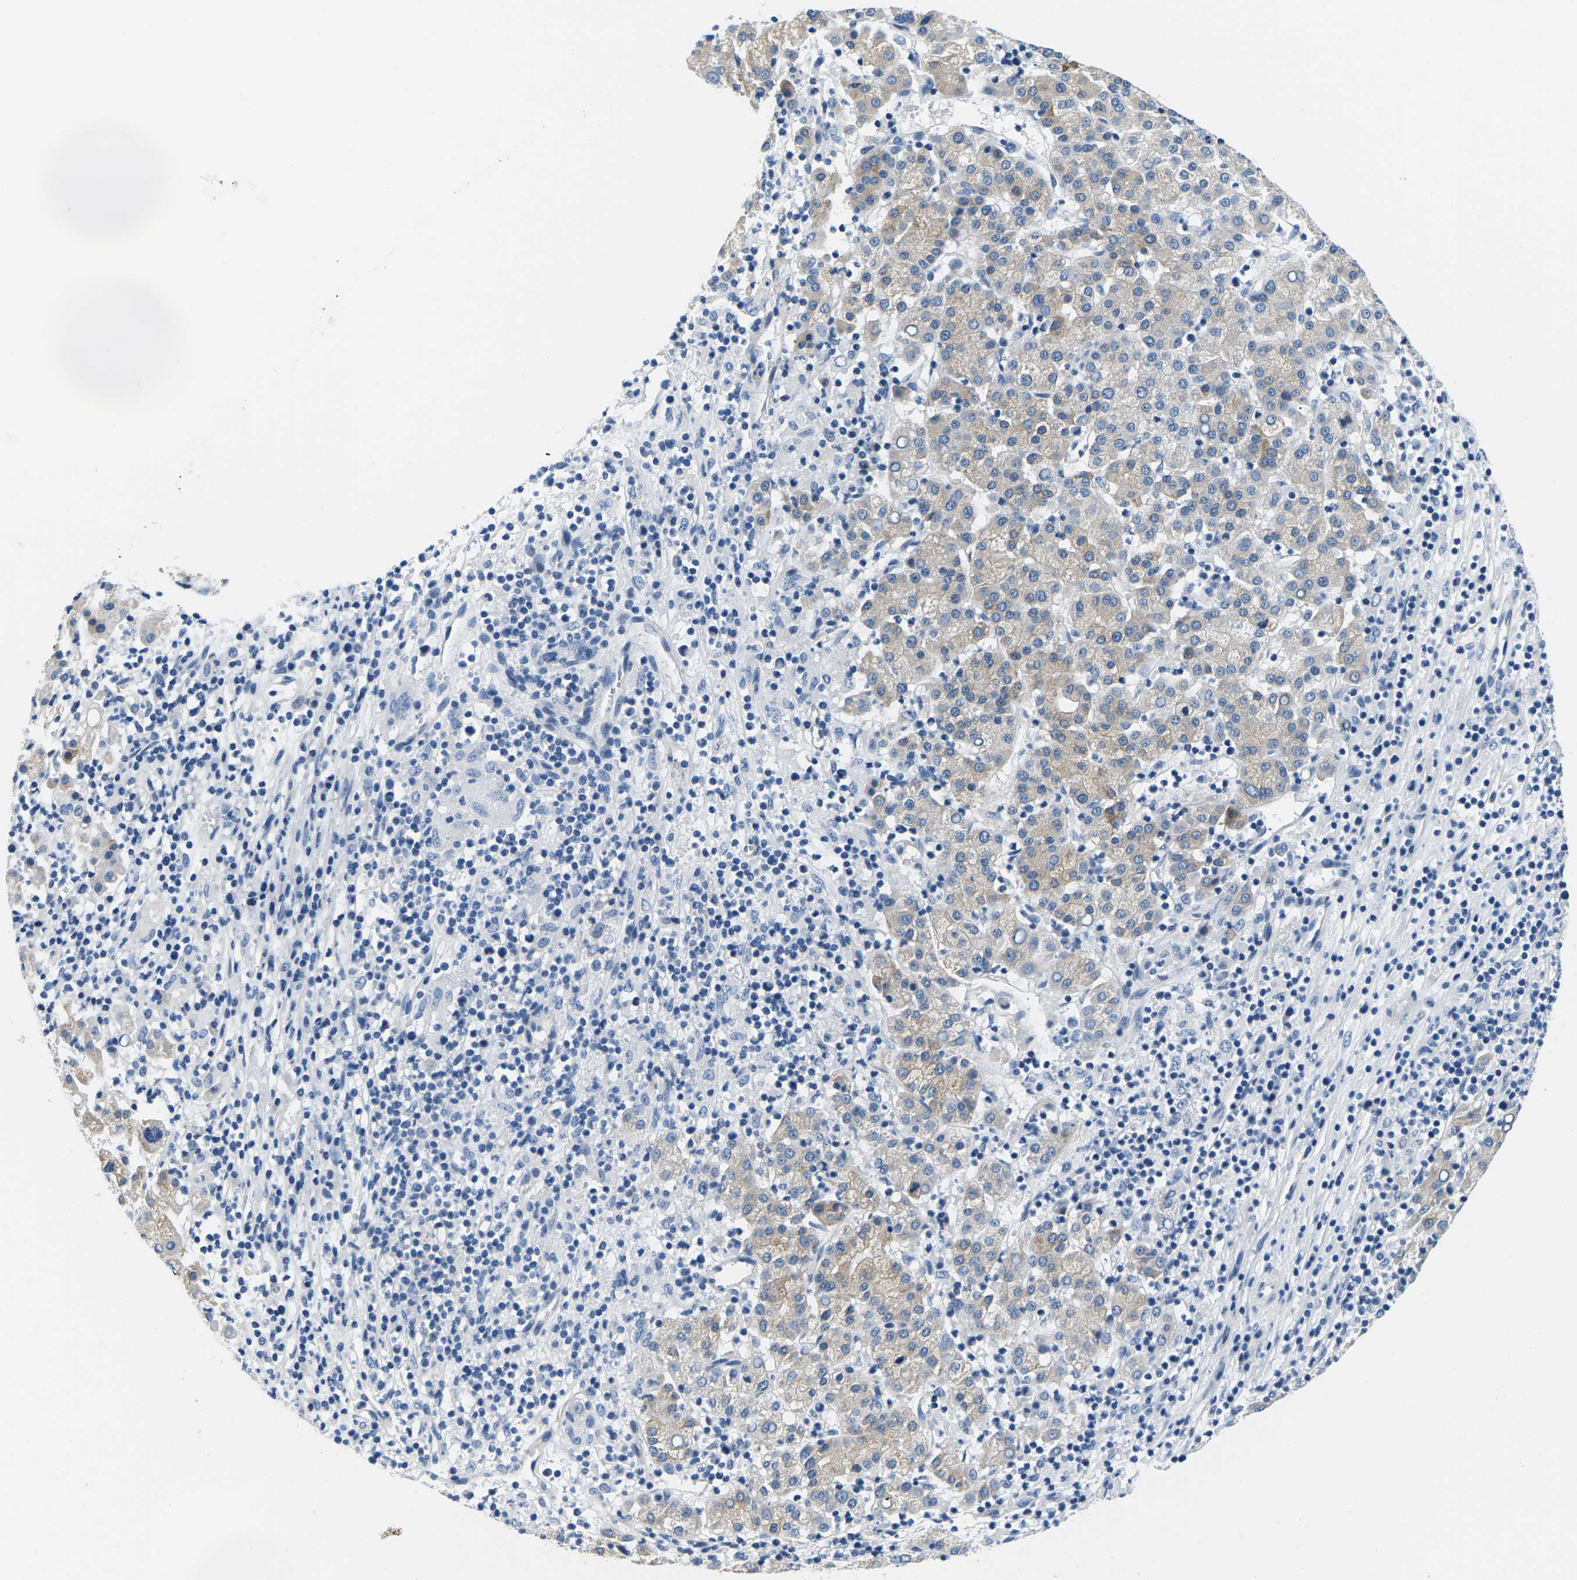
{"staining": {"intensity": "weak", "quantity": "25%-75%", "location": "cytoplasmic/membranous"}, "tissue": "liver cancer", "cell_type": "Tumor cells", "image_type": "cancer", "snomed": [{"axis": "morphology", "description": "Carcinoma, Hepatocellular, NOS"}, {"axis": "topography", "description": "Liver"}], "caption": "Liver hepatocellular carcinoma stained with a protein marker reveals weak staining in tumor cells.", "gene": "TSPAN2", "patient": {"sex": "female", "age": 58}}